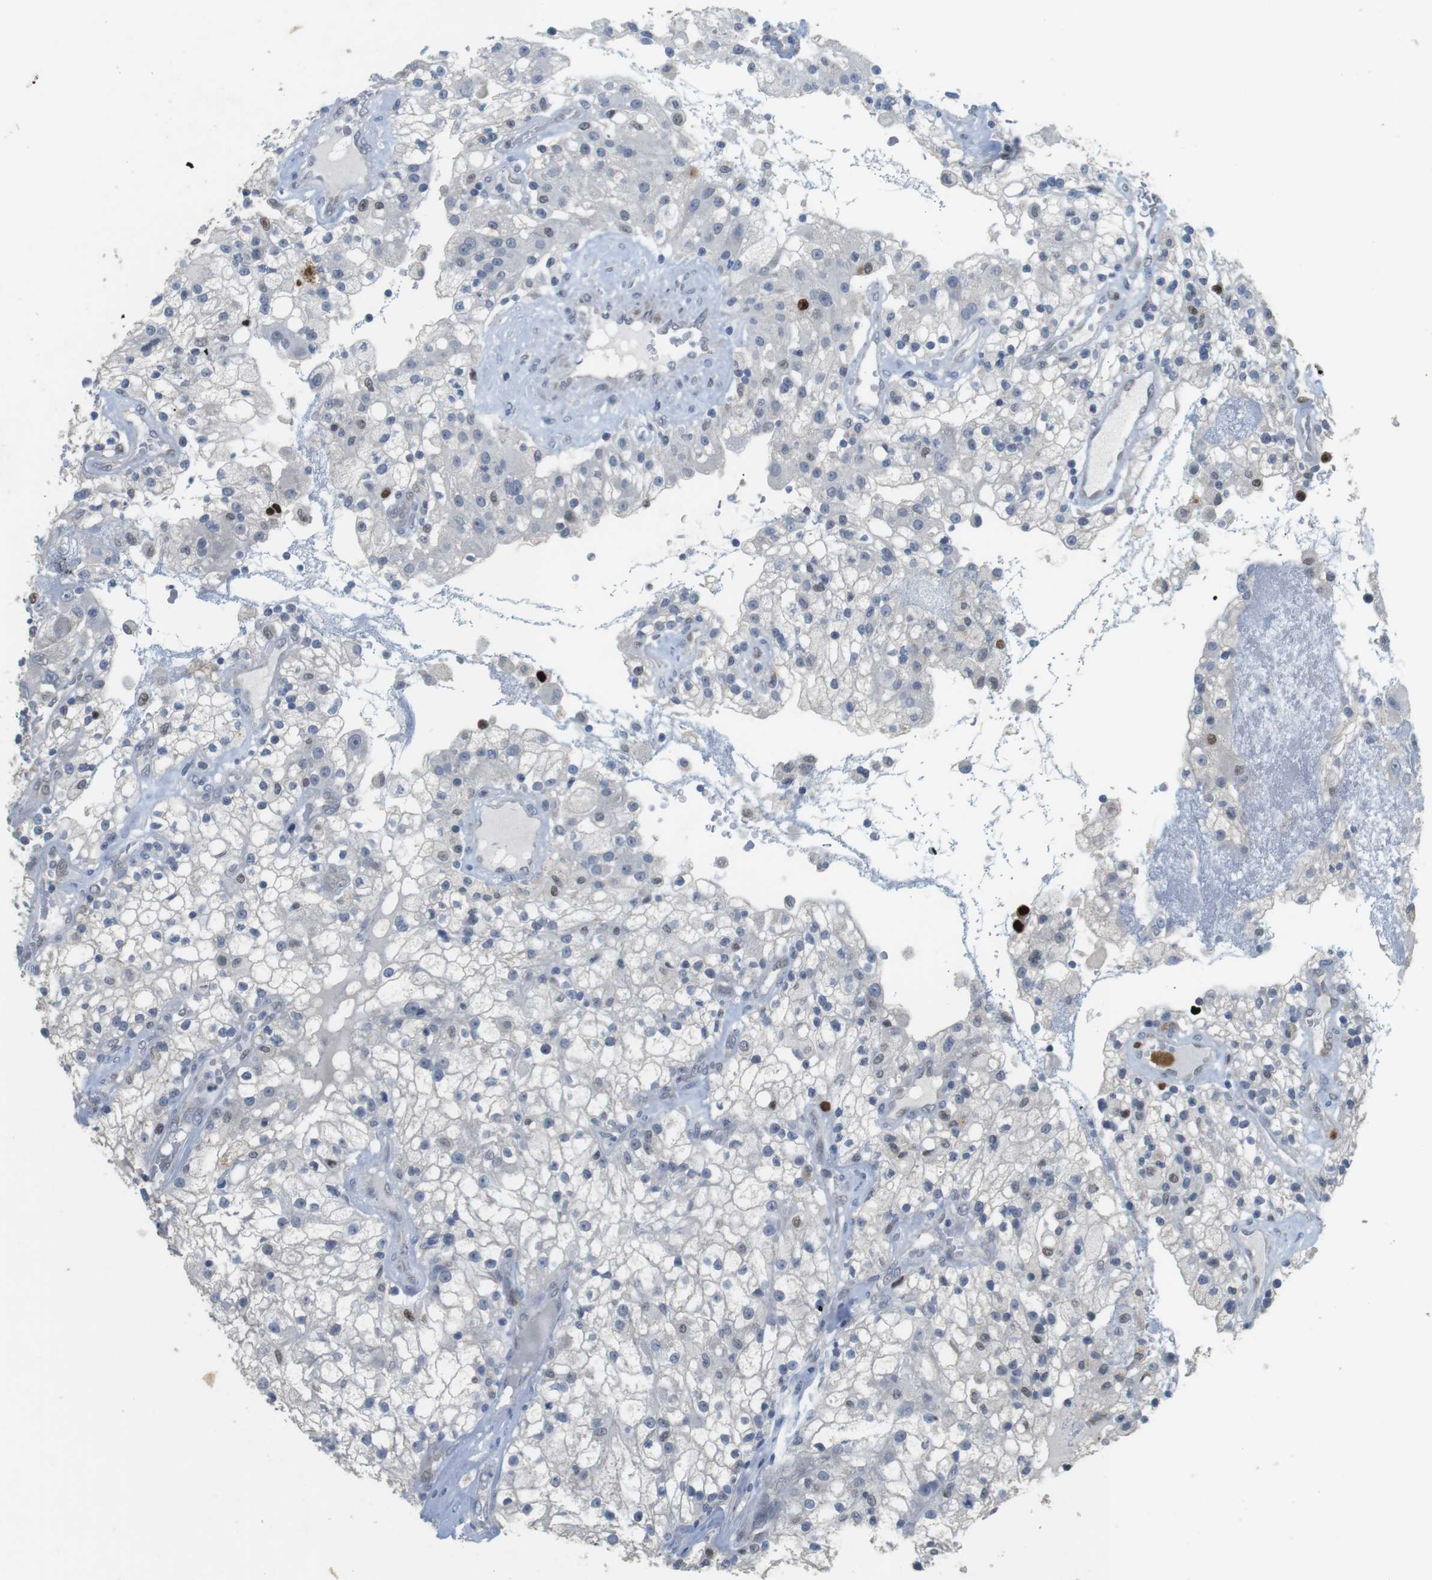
{"staining": {"intensity": "negative", "quantity": "none", "location": "none"}, "tissue": "renal cancer", "cell_type": "Tumor cells", "image_type": "cancer", "snomed": [{"axis": "morphology", "description": "Adenocarcinoma, NOS"}, {"axis": "topography", "description": "Kidney"}], "caption": "This is an immunohistochemistry micrograph of renal cancer (adenocarcinoma). There is no staining in tumor cells.", "gene": "KPNA2", "patient": {"sex": "female", "age": 52}}